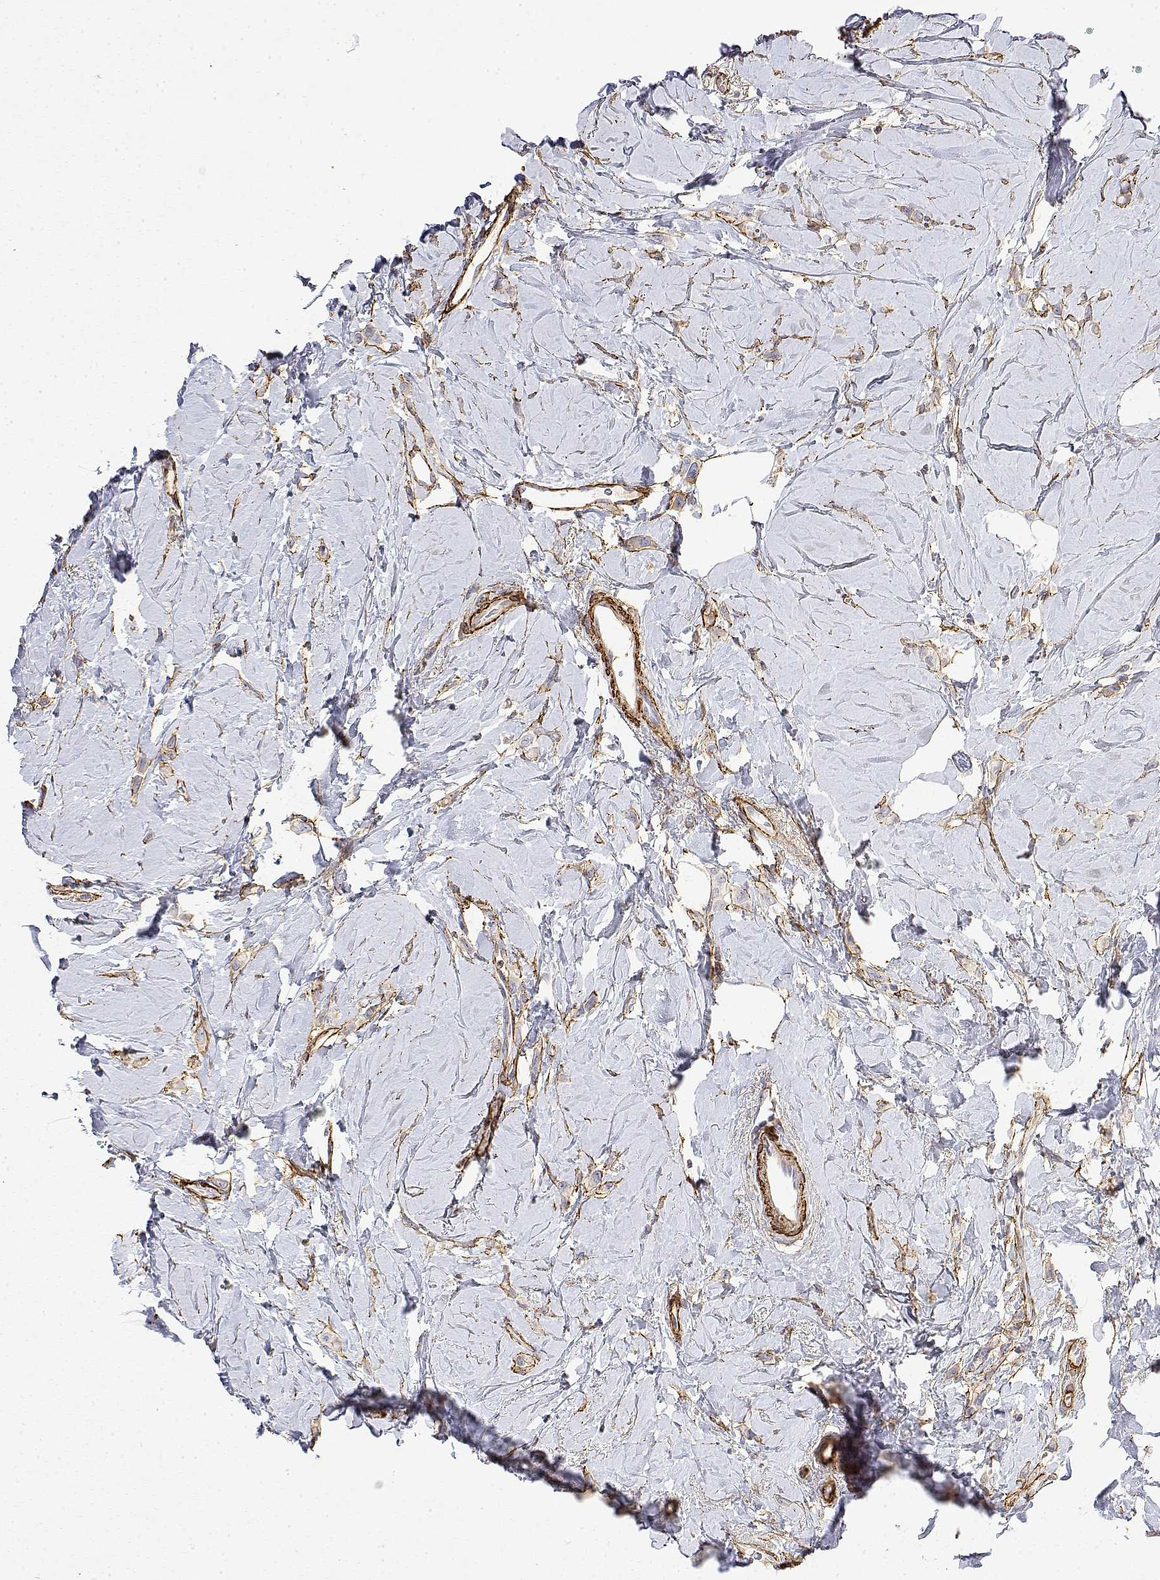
{"staining": {"intensity": "moderate", "quantity": "<25%", "location": "cytoplasmic/membranous"}, "tissue": "breast cancer", "cell_type": "Tumor cells", "image_type": "cancer", "snomed": [{"axis": "morphology", "description": "Lobular carcinoma"}, {"axis": "topography", "description": "Breast"}], "caption": "Human breast lobular carcinoma stained for a protein (brown) demonstrates moderate cytoplasmic/membranous positive staining in about <25% of tumor cells.", "gene": "SOWAHD", "patient": {"sex": "female", "age": 66}}